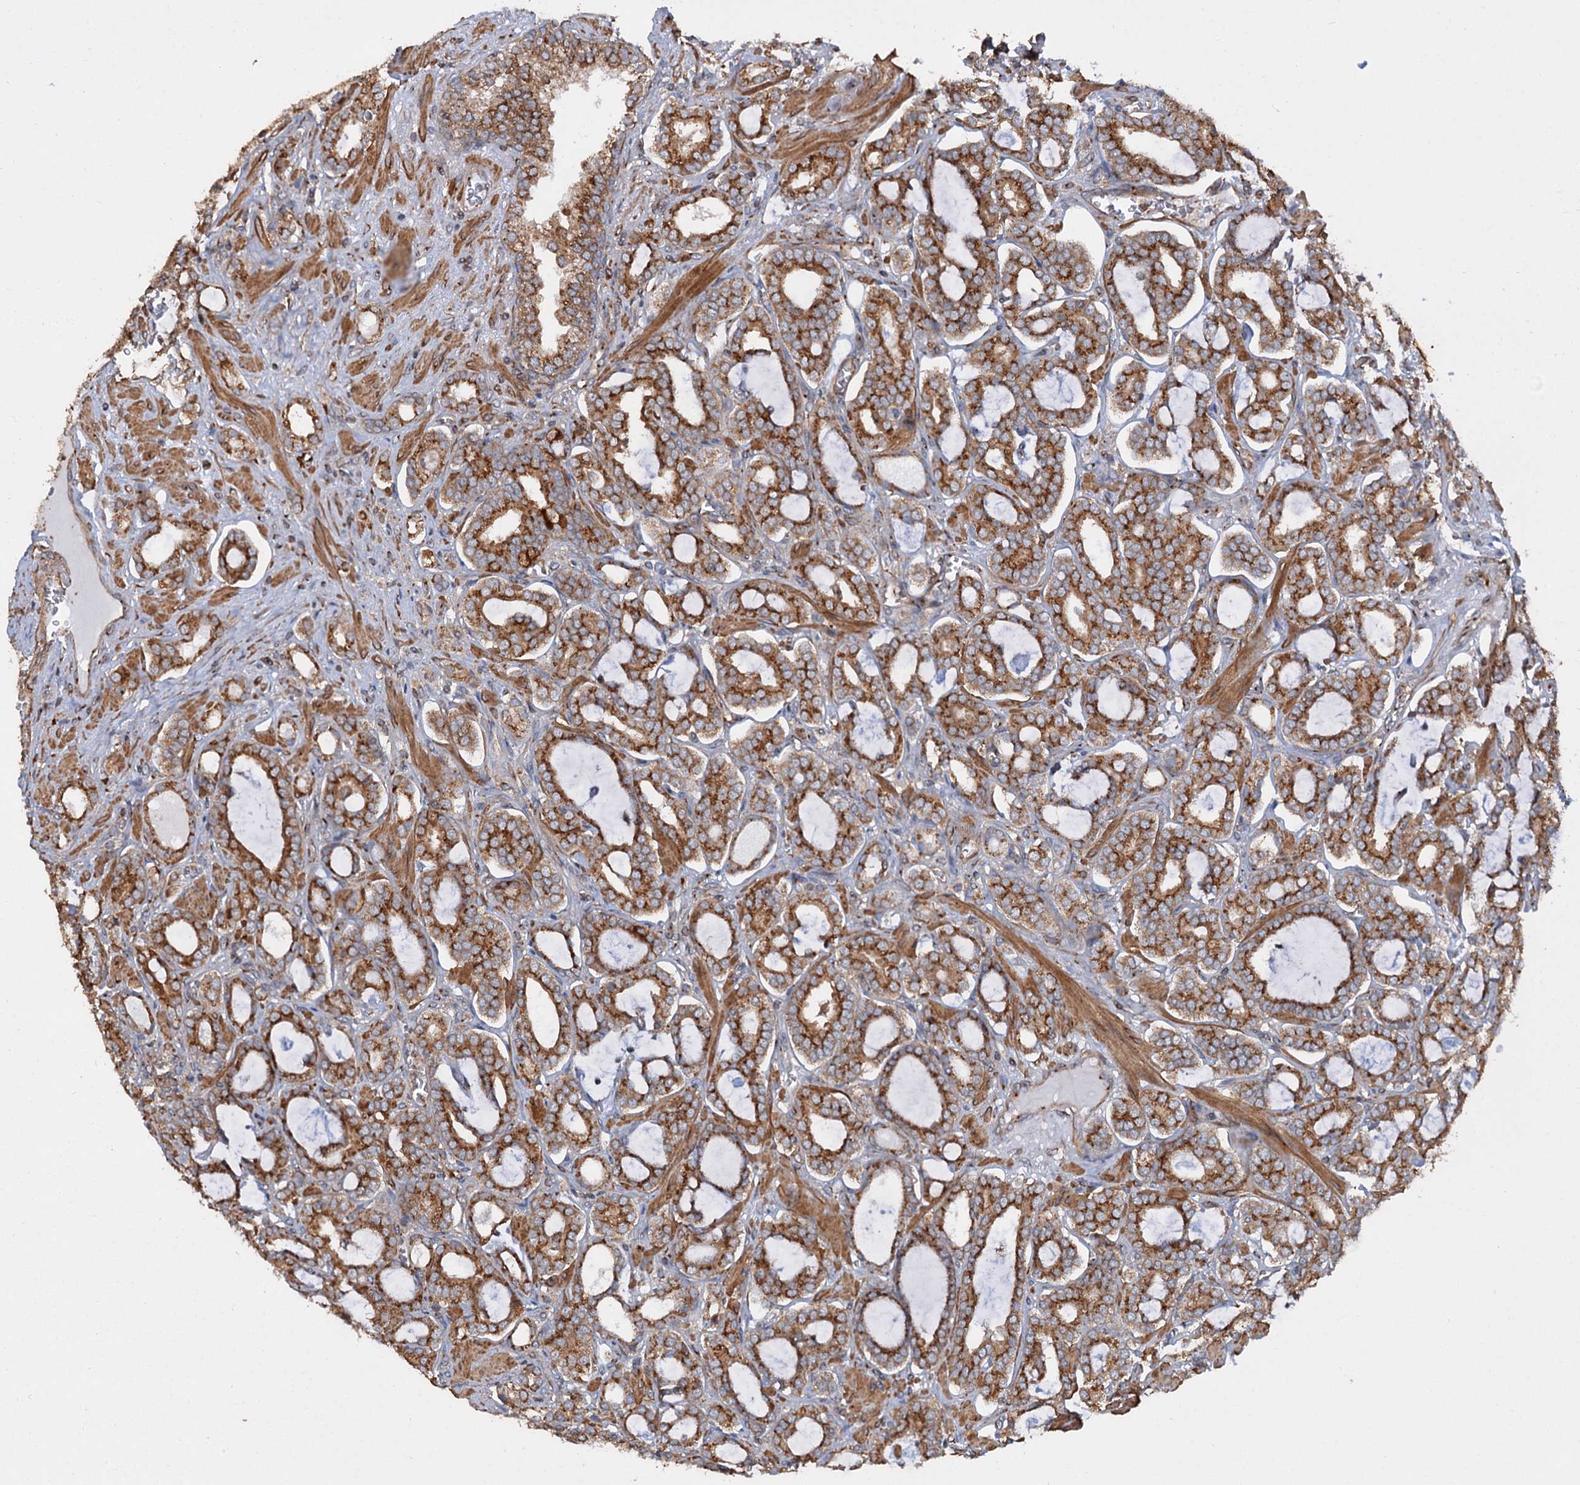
{"staining": {"intensity": "strong", "quantity": ">75%", "location": "cytoplasmic/membranous"}, "tissue": "prostate cancer", "cell_type": "Tumor cells", "image_type": "cancer", "snomed": [{"axis": "morphology", "description": "Adenocarcinoma, High grade"}, {"axis": "topography", "description": "Prostate and seminal vesicle, NOS"}], "caption": "IHC staining of prostate cancer, which reveals high levels of strong cytoplasmic/membranous expression in approximately >75% of tumor cells indicating strong cytoplasmic/membranous protein positivity. The staining was performed using DAB (3,3'-diaminobenzidine) (brown) for protein detection and nuclei were counterstained in hematoxylin (blue).", "gene": "ANKRD26", "patient": {"sex": "male", "age": 67}}